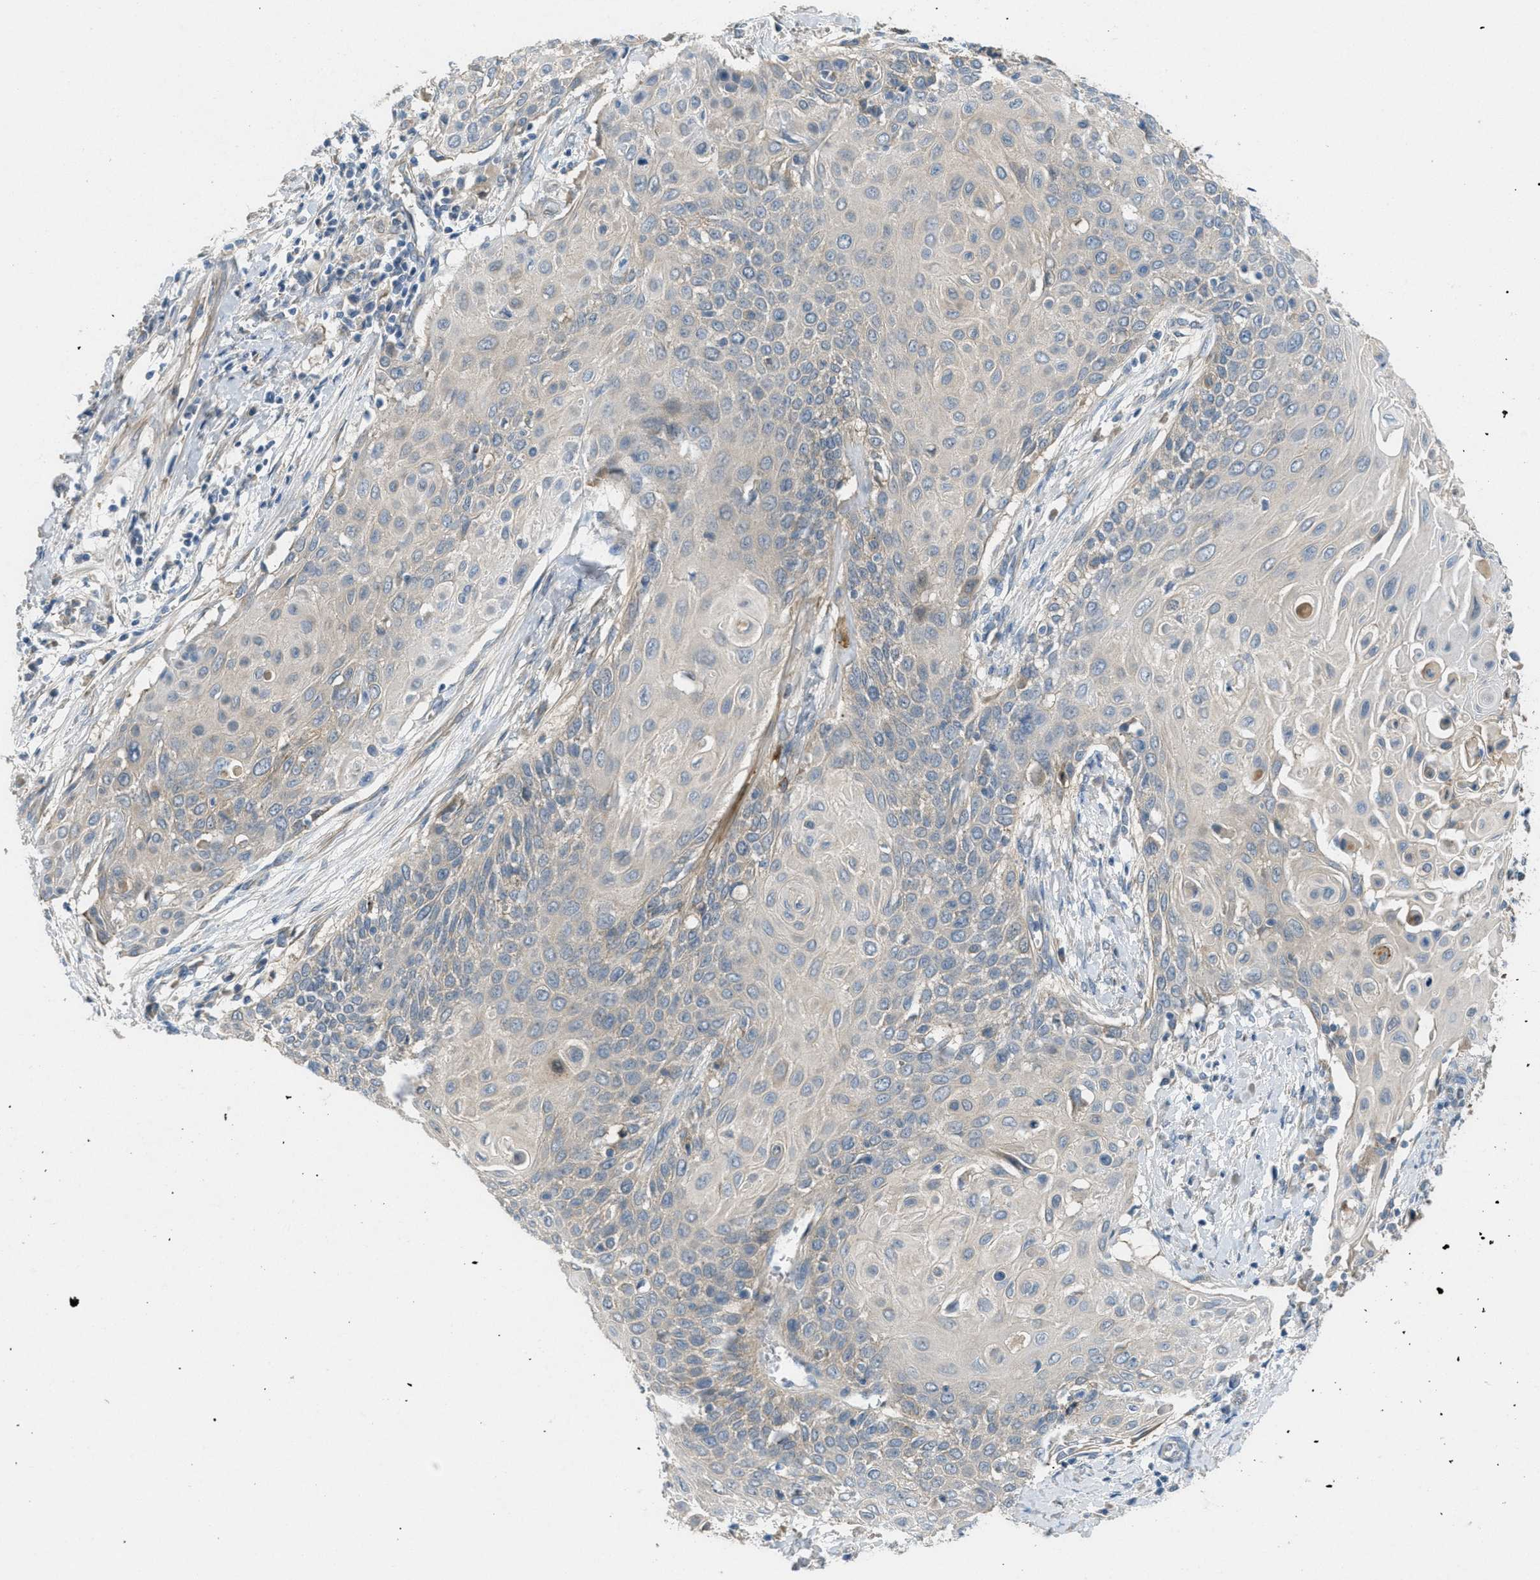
{"staining": {"intensity": "negative", "quantity": "none", "location": "none"}, "tissue": "cervical cancer", "cell_type": "Tumor cells", "image_type": "cancer", "snomed": [{"axis": "morphology", "description": "Squamous cell carcinoma, NOS"}, {"axis": "topography", "description": "Cervix"}], "caption": "Squamous cell carcinoma (cervical) stained for a protein using immunohistochemistry shows no staining tumor cells.", "gene": "ADCY6", "patient": {"sex": "female", "age": 39}}